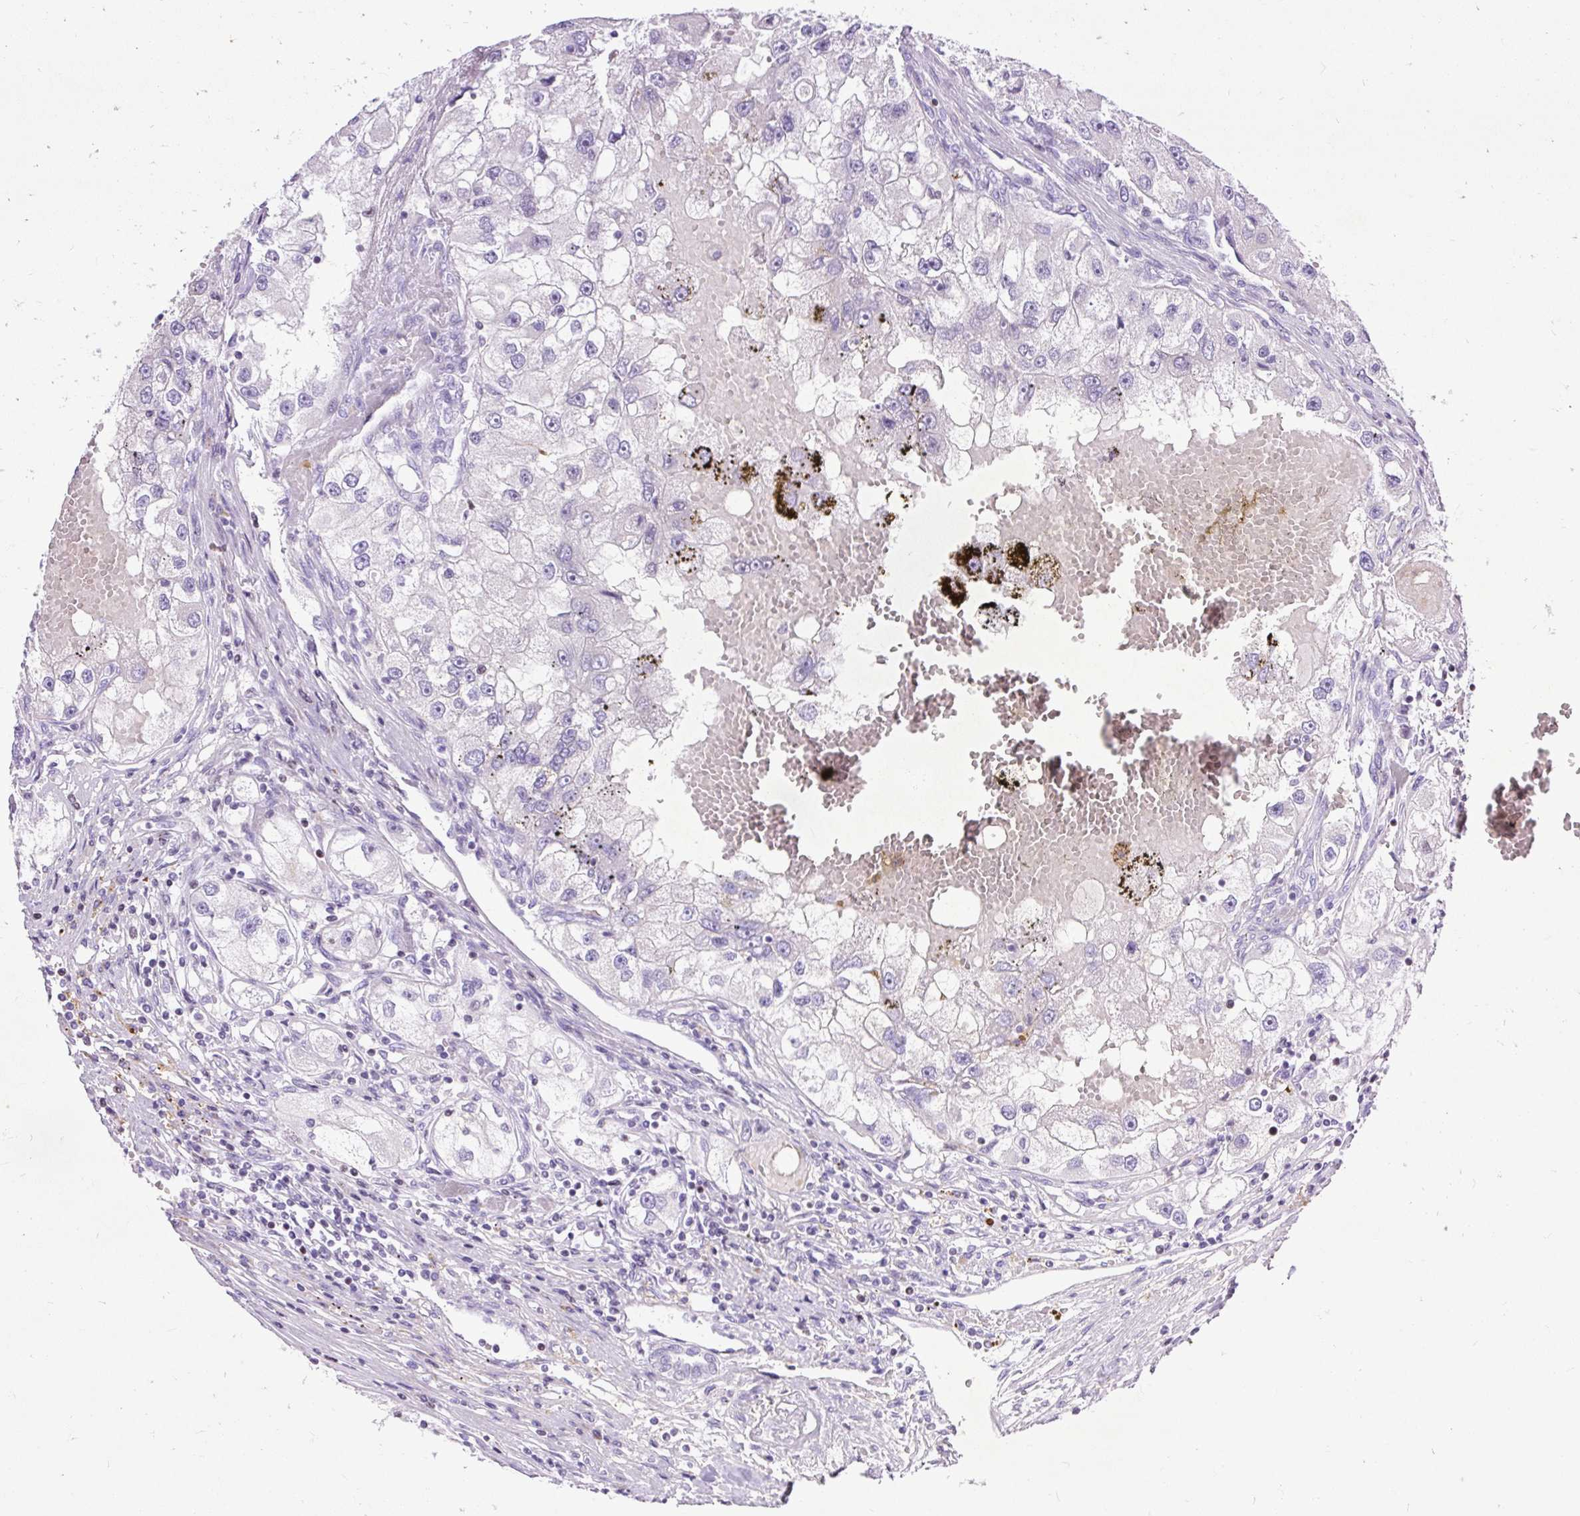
{"staining": {"intensity": "negative", "quantity": "none", "location": "none"}, "tissue": "renal cancer", "cell_type": "Tumor cells", "image_type": "cancer", "snomed": [{"axis": "morphology", "description": "Adenocarcinoma, NOS"}, {"axis": "topography", "description": "Kidney"}], "caption": "Image shows no protein expression in tumor cells of adenocarcinoma (renal) tissue. Brightfield microscopy of immunohistochemistry (IHC) stained with DAB (3,3'-diaminobenzidine) (brown) and hematoxylin (blue), captured at high magnification.", "gene": "SPC24", "patient": {"sex": "male", "age": 63}}